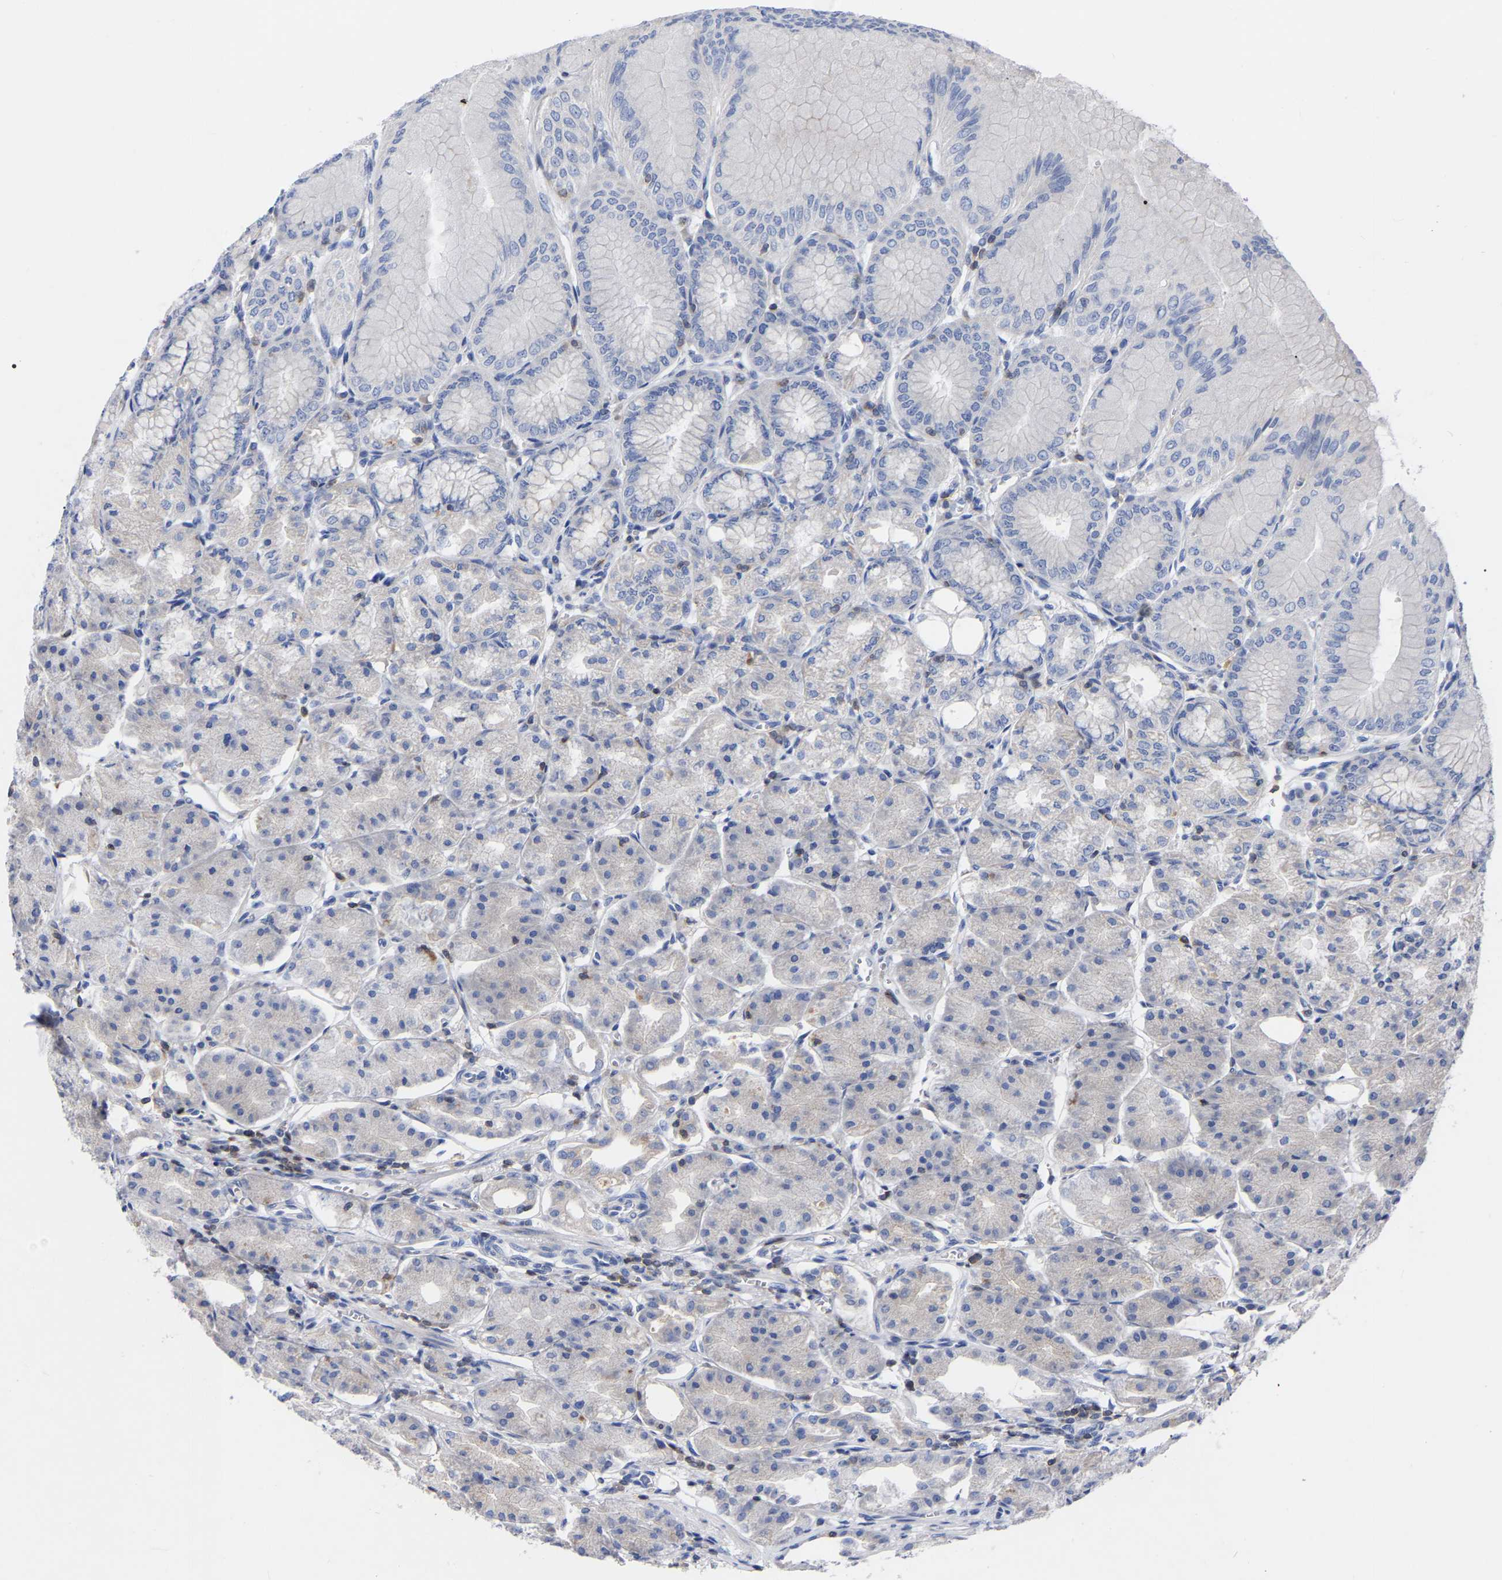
{"staining": {"intensity": "negative", "quantity": "none", "location": "none"}, "tissue": "stomach", "cell_type": "Glandular cells", "image_type": "normal", "snomed": [{"axis": "morphology", "description": "Normal tissue, NOS"}, {"axis": "topography", "description": "Stomach, lower"}], "caption": "Immunohistochemistry micrograph of benign stomach: stomach stained with DAB (3,3'-diaminobenzidine) reveals no significant protein positivity in glandular cells. (DAB (3,3'-diaminobenzidine) immunohistochemistry (IHC), high magnification).", "gene": "PTPN7", "patient": {"sex": "male", "age": 71}}